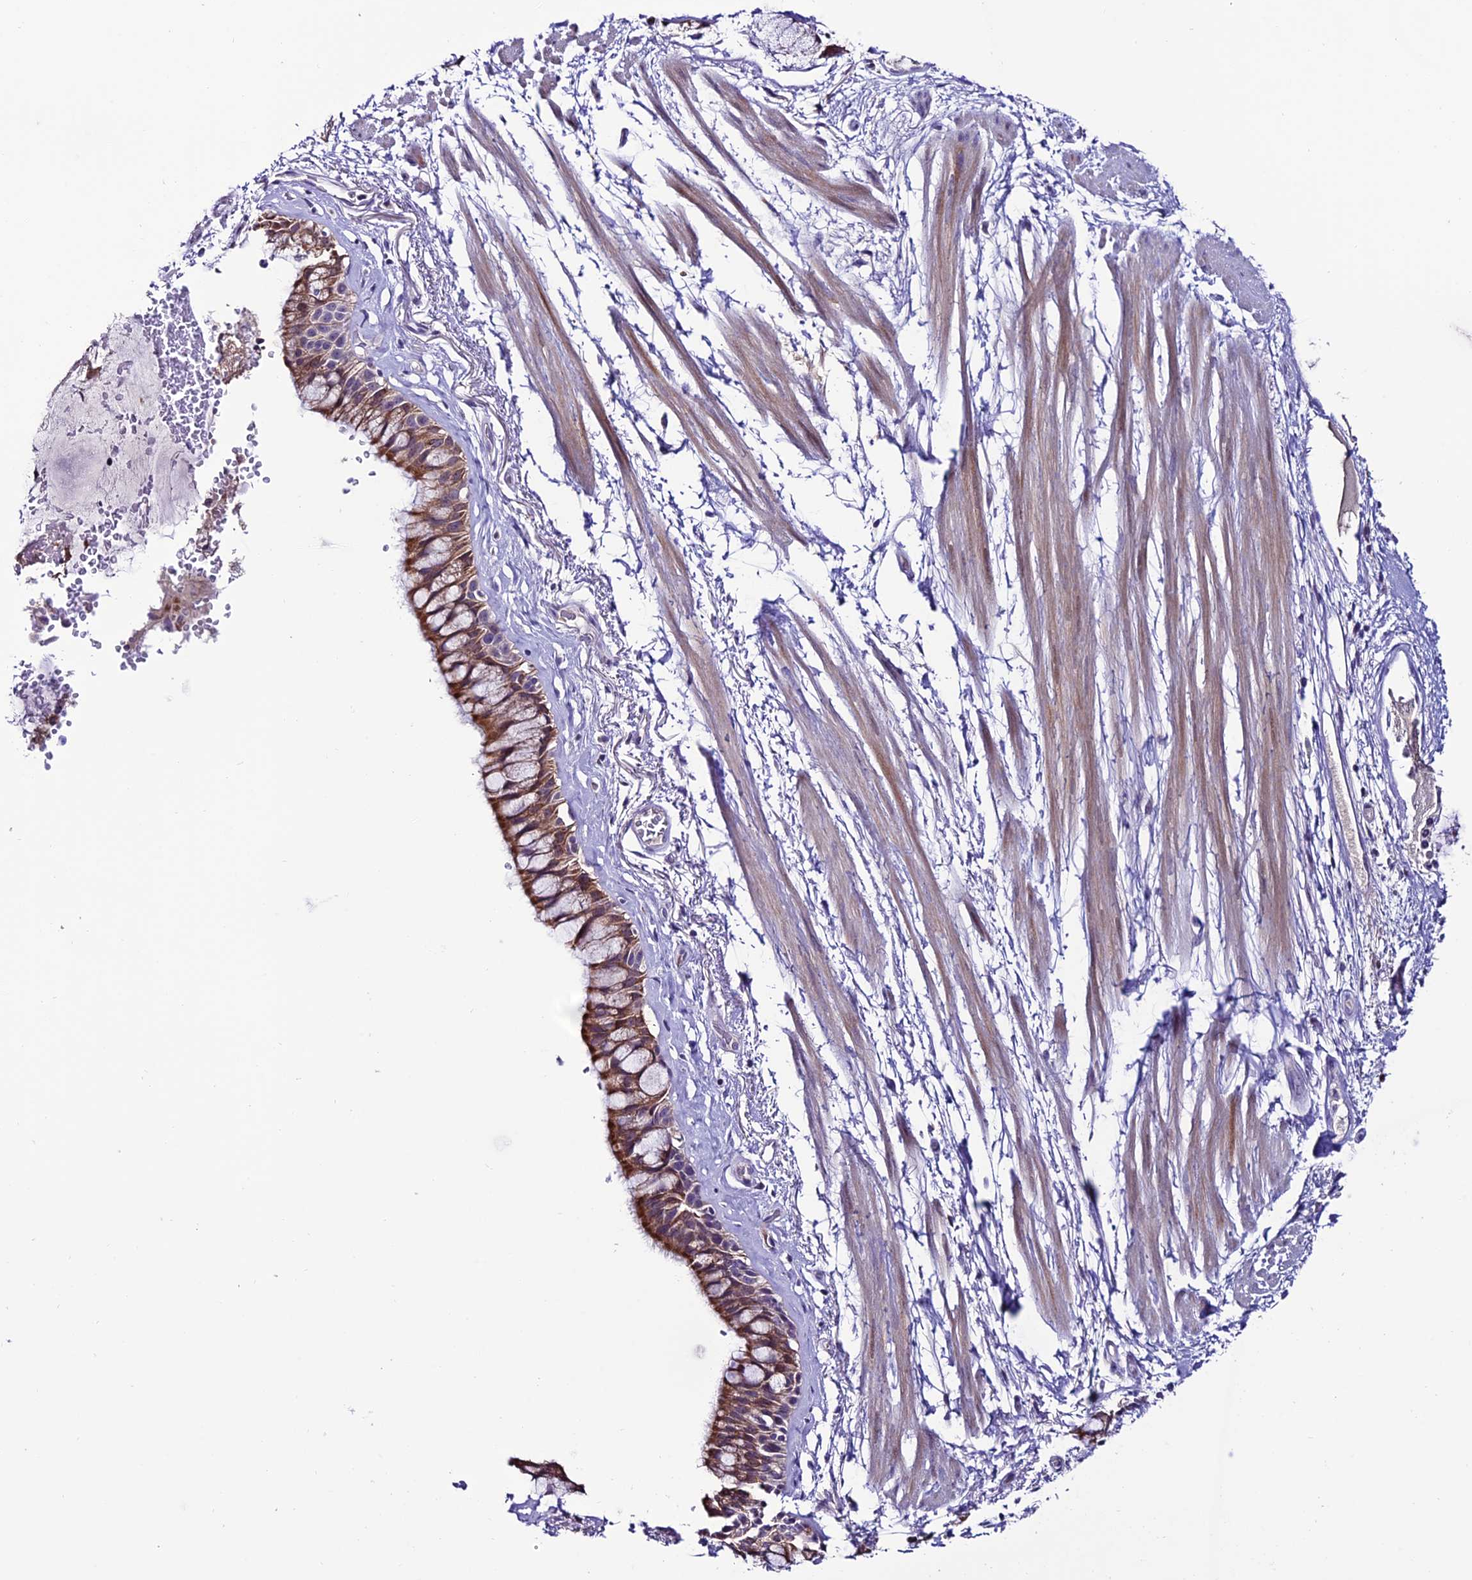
{"staining": {"intensity": "negative", "quantity": "none", "location": "none"}, "tissue": "adipose tissue", "cell_type": "Adipocytes", "image_type": "normal", "snomed": [{"axis": "morphology", "description": "Normal tissue, NOS"}, {"axis": "topography", "description": "Bronchus"}], "caption": "Adipose tissue stained for a protein using immunohistochemistry (IHC) reveals no positivity adipocytes.", "gene": "SLC10A1", "patient": {"sex": "male", "age": 66}}